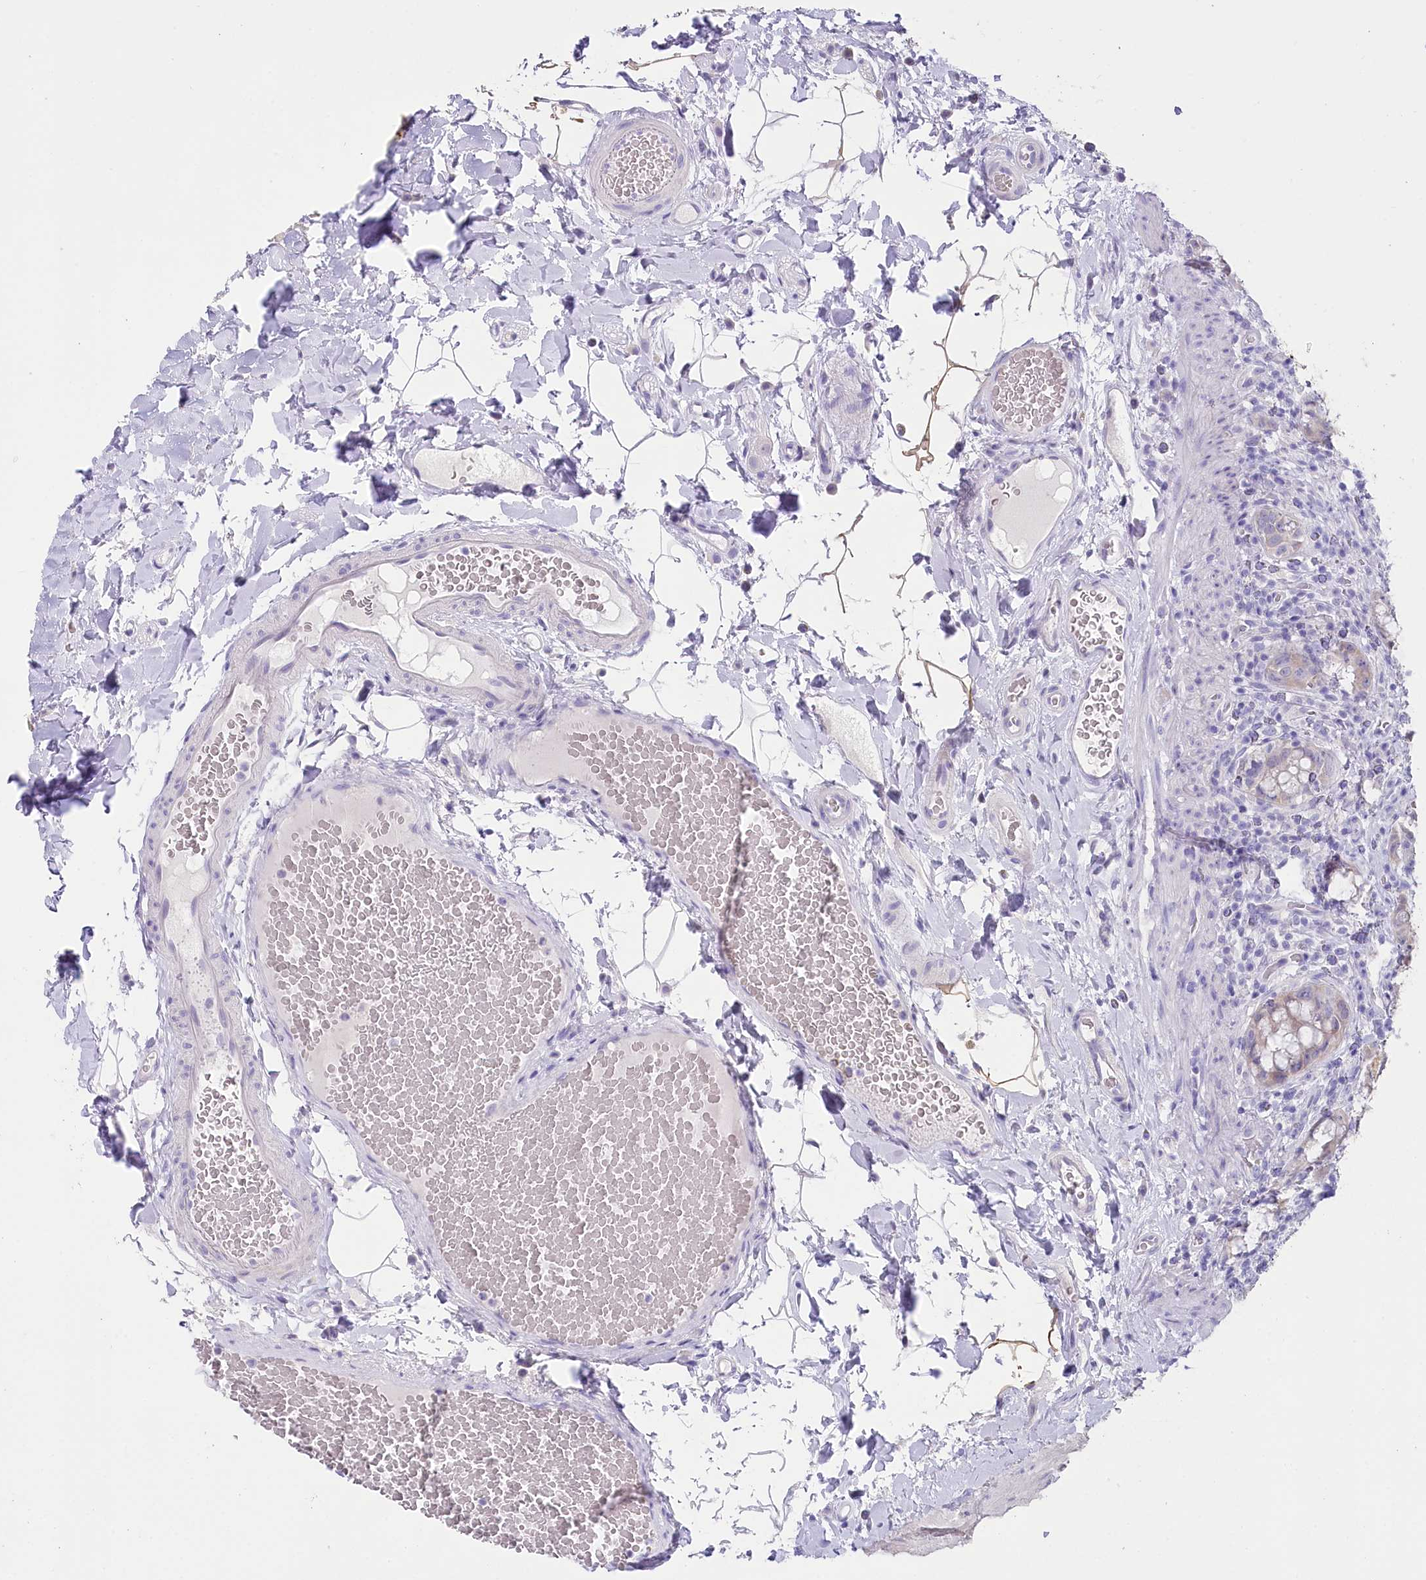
{"staining": {"intensity": "weak", "quantity": "<25%", "location": "cytoplasmic/membranous"}, "tissue": "rectum", "cell_type": "Glandular cells", "image_type": "normal", "snomed": [{"axis": "morphology", "description": "Normal tissue, NOS"}, {"axis": "topography", "description": "Rectum"}], "caption": "The image reveals no significant expression in glandular cells of rectum.", "gene": "MYOZ1", "patient": {"sex": "female", "age": 57}}